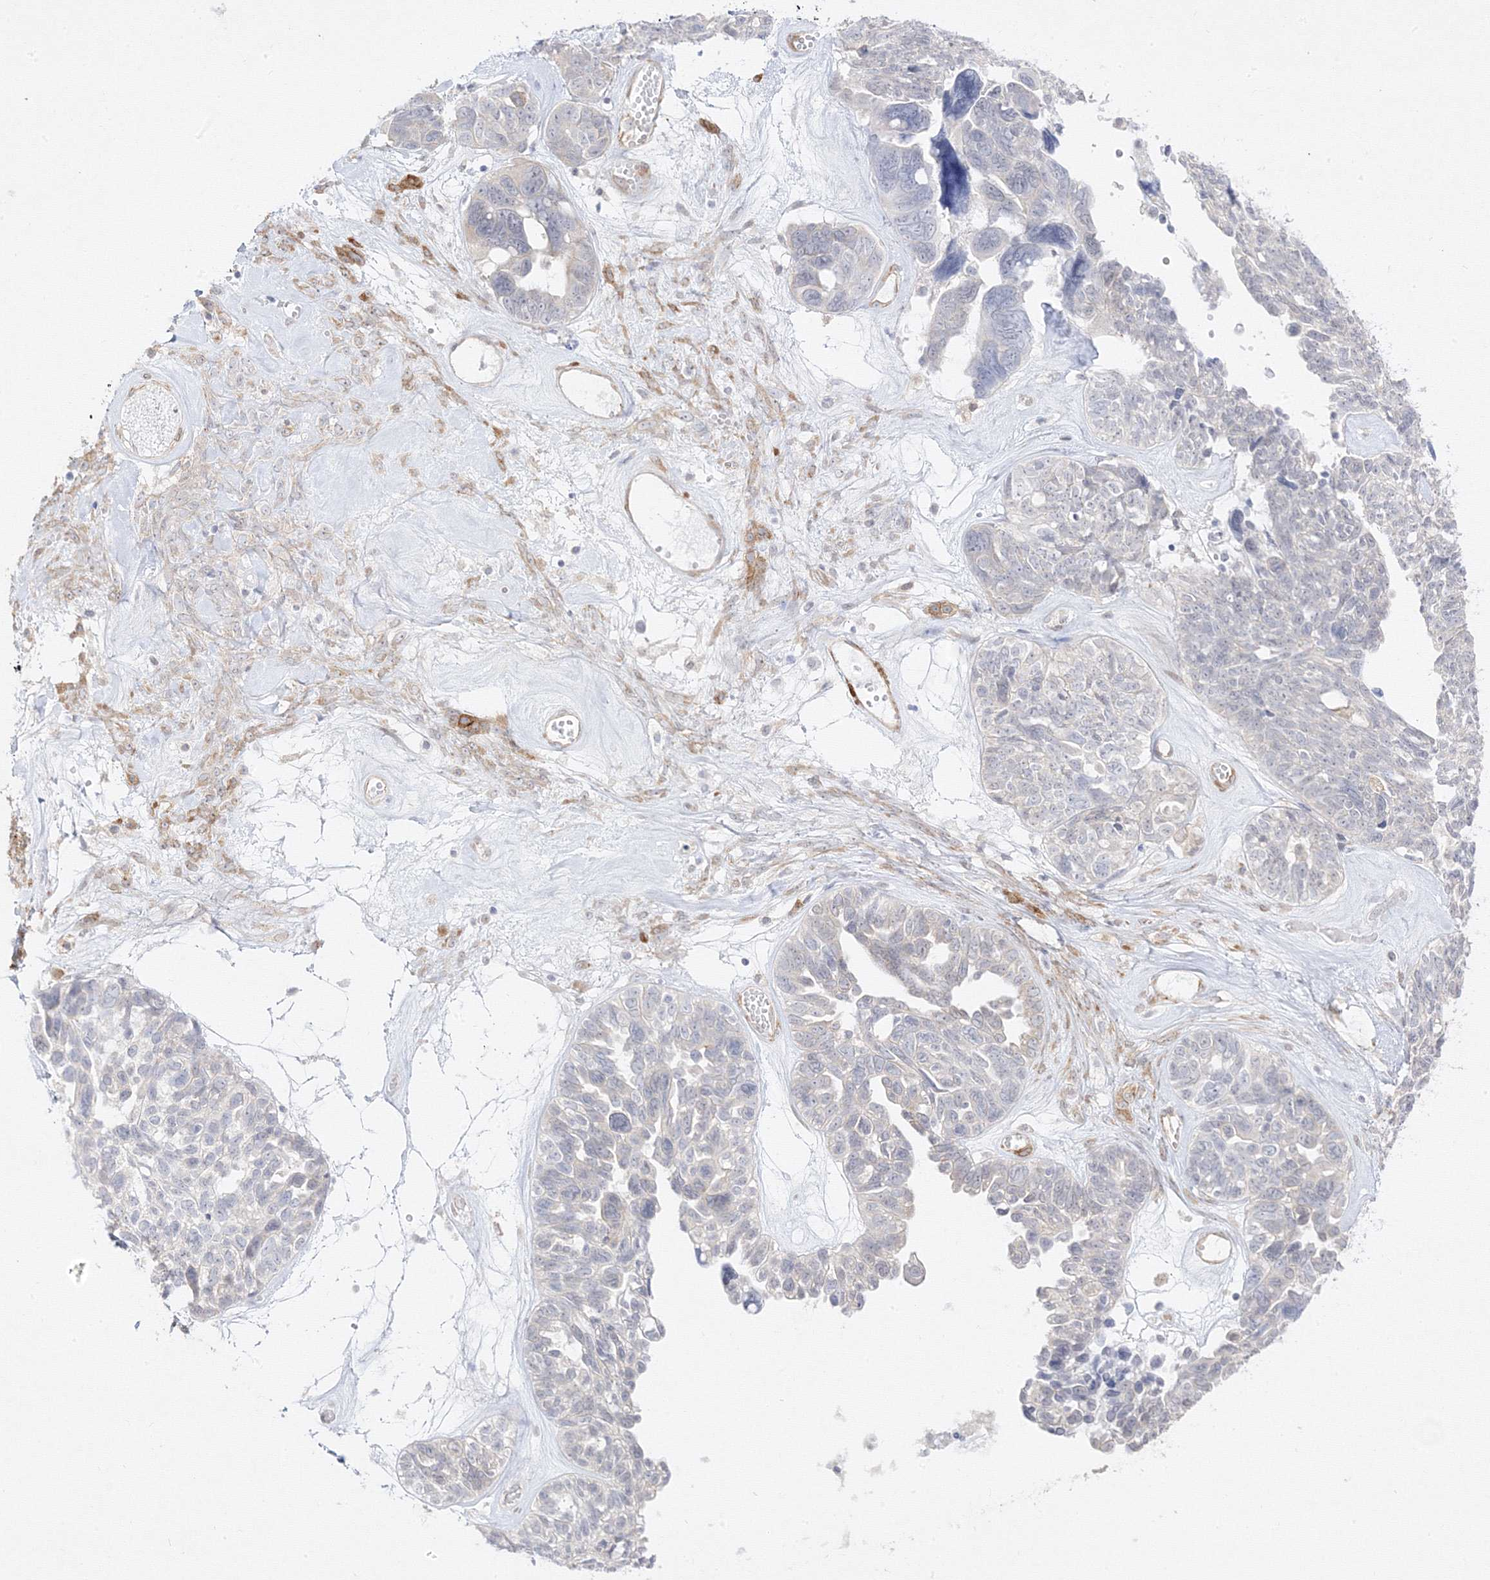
{"staining": {"intensity": "negative", "quantity": "none", "location": "none"}, "tissue": "ovarian cancer", "cell_type": "Tumor cells", "image_type": "cancer", "snomed": [{"axis": "morphology", "description": "Cystadenocarcinoma, serous, NOS"}, {"axis": "topography", "description": "Ovary"}], "caption": "Immunohistochemical staining of human ovarian cancer shows no significant positivity in tumor cells.", "gene": "C2CD2", "patient": {"sex": "female", "age": 79}}